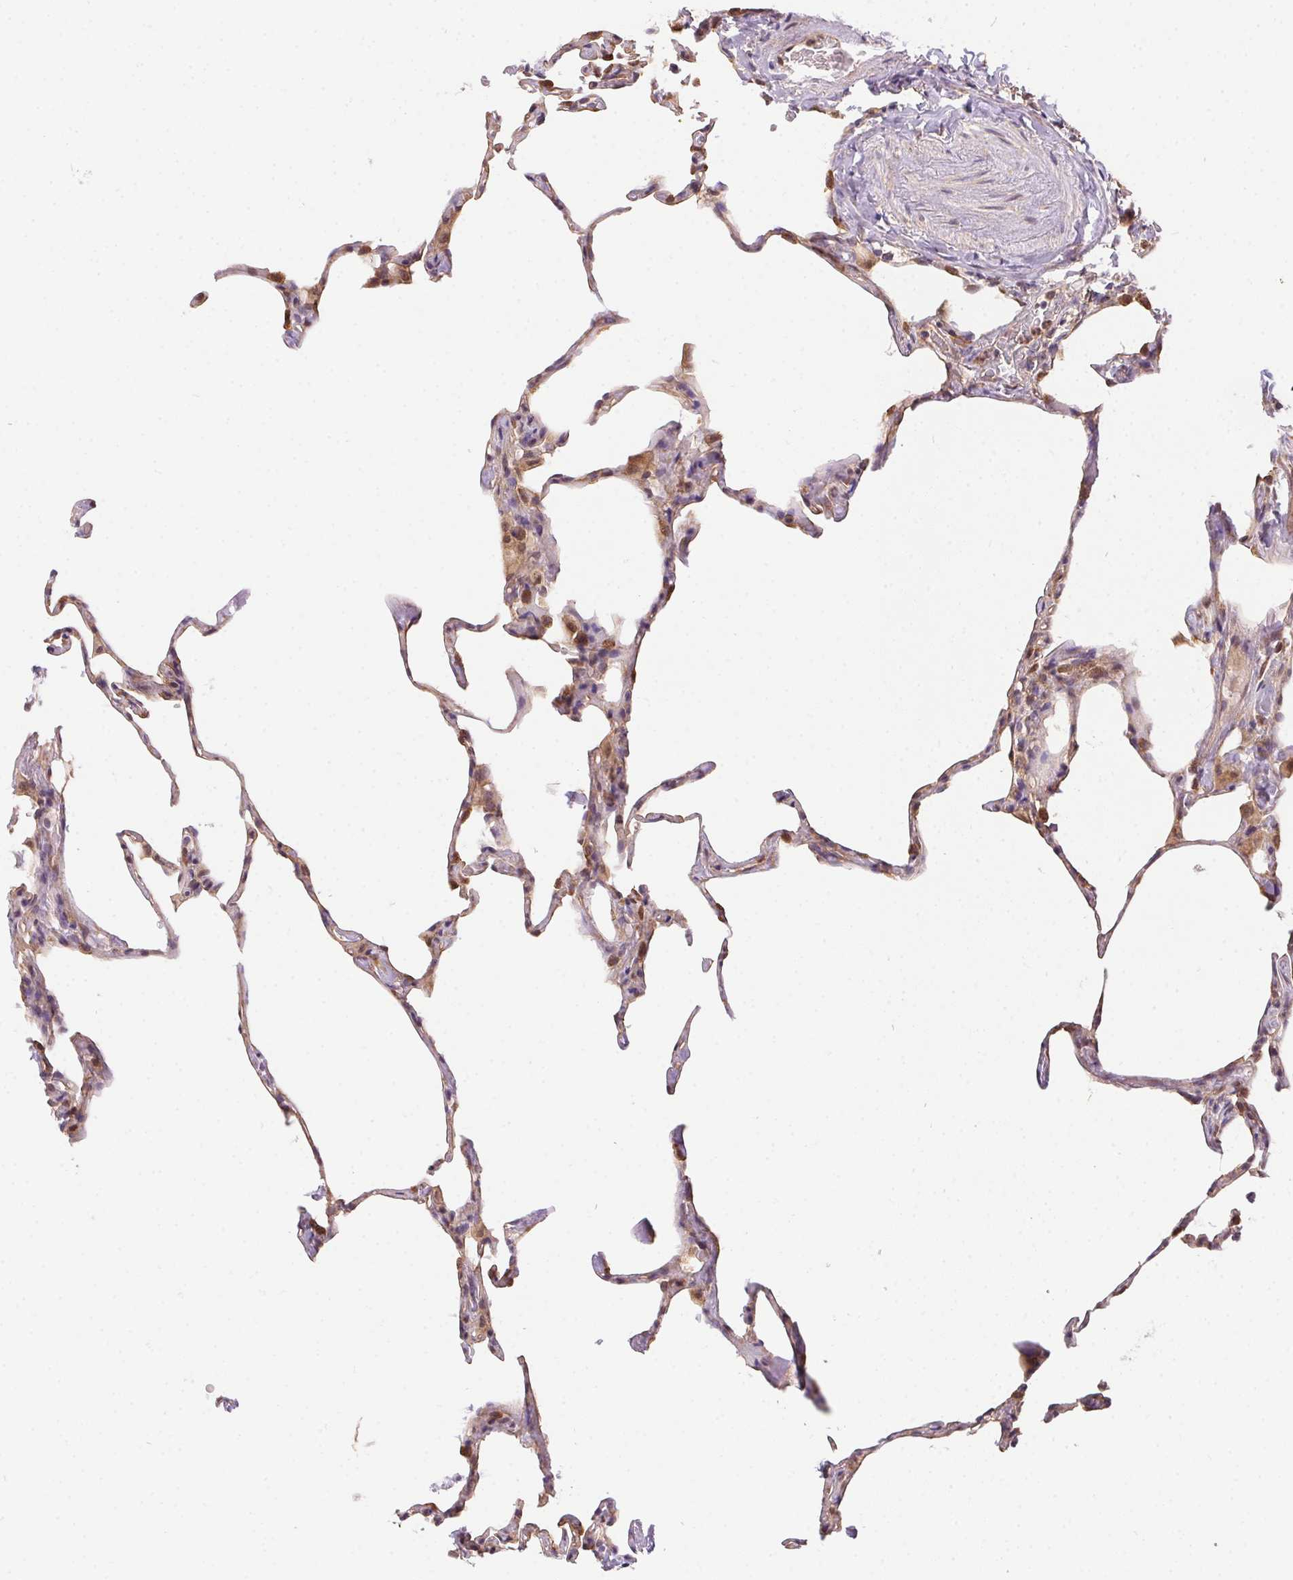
{"staining": {"intensity": "weak", "quantity": "<25%", "location": "cytoplasmic/membranous"}, "tissue": "lung", "cell_type": "Alveolar cells", "image_type": "normal", "snomed": [{"axis": "morphology", "description": "Normal tissue, NOS"}, {"axis": "topography", "description": "Lung"}], "caption": "Alveolar cells show no significant expression in unremarkable lung. The staining was performed using DAB to visualize the protein expression in brown, while the nuclei were stained in blue with hematoxylin (Magnification: 20x).", "gene": "NUDT16", "patient": {"sex": "male", "age": 65}}